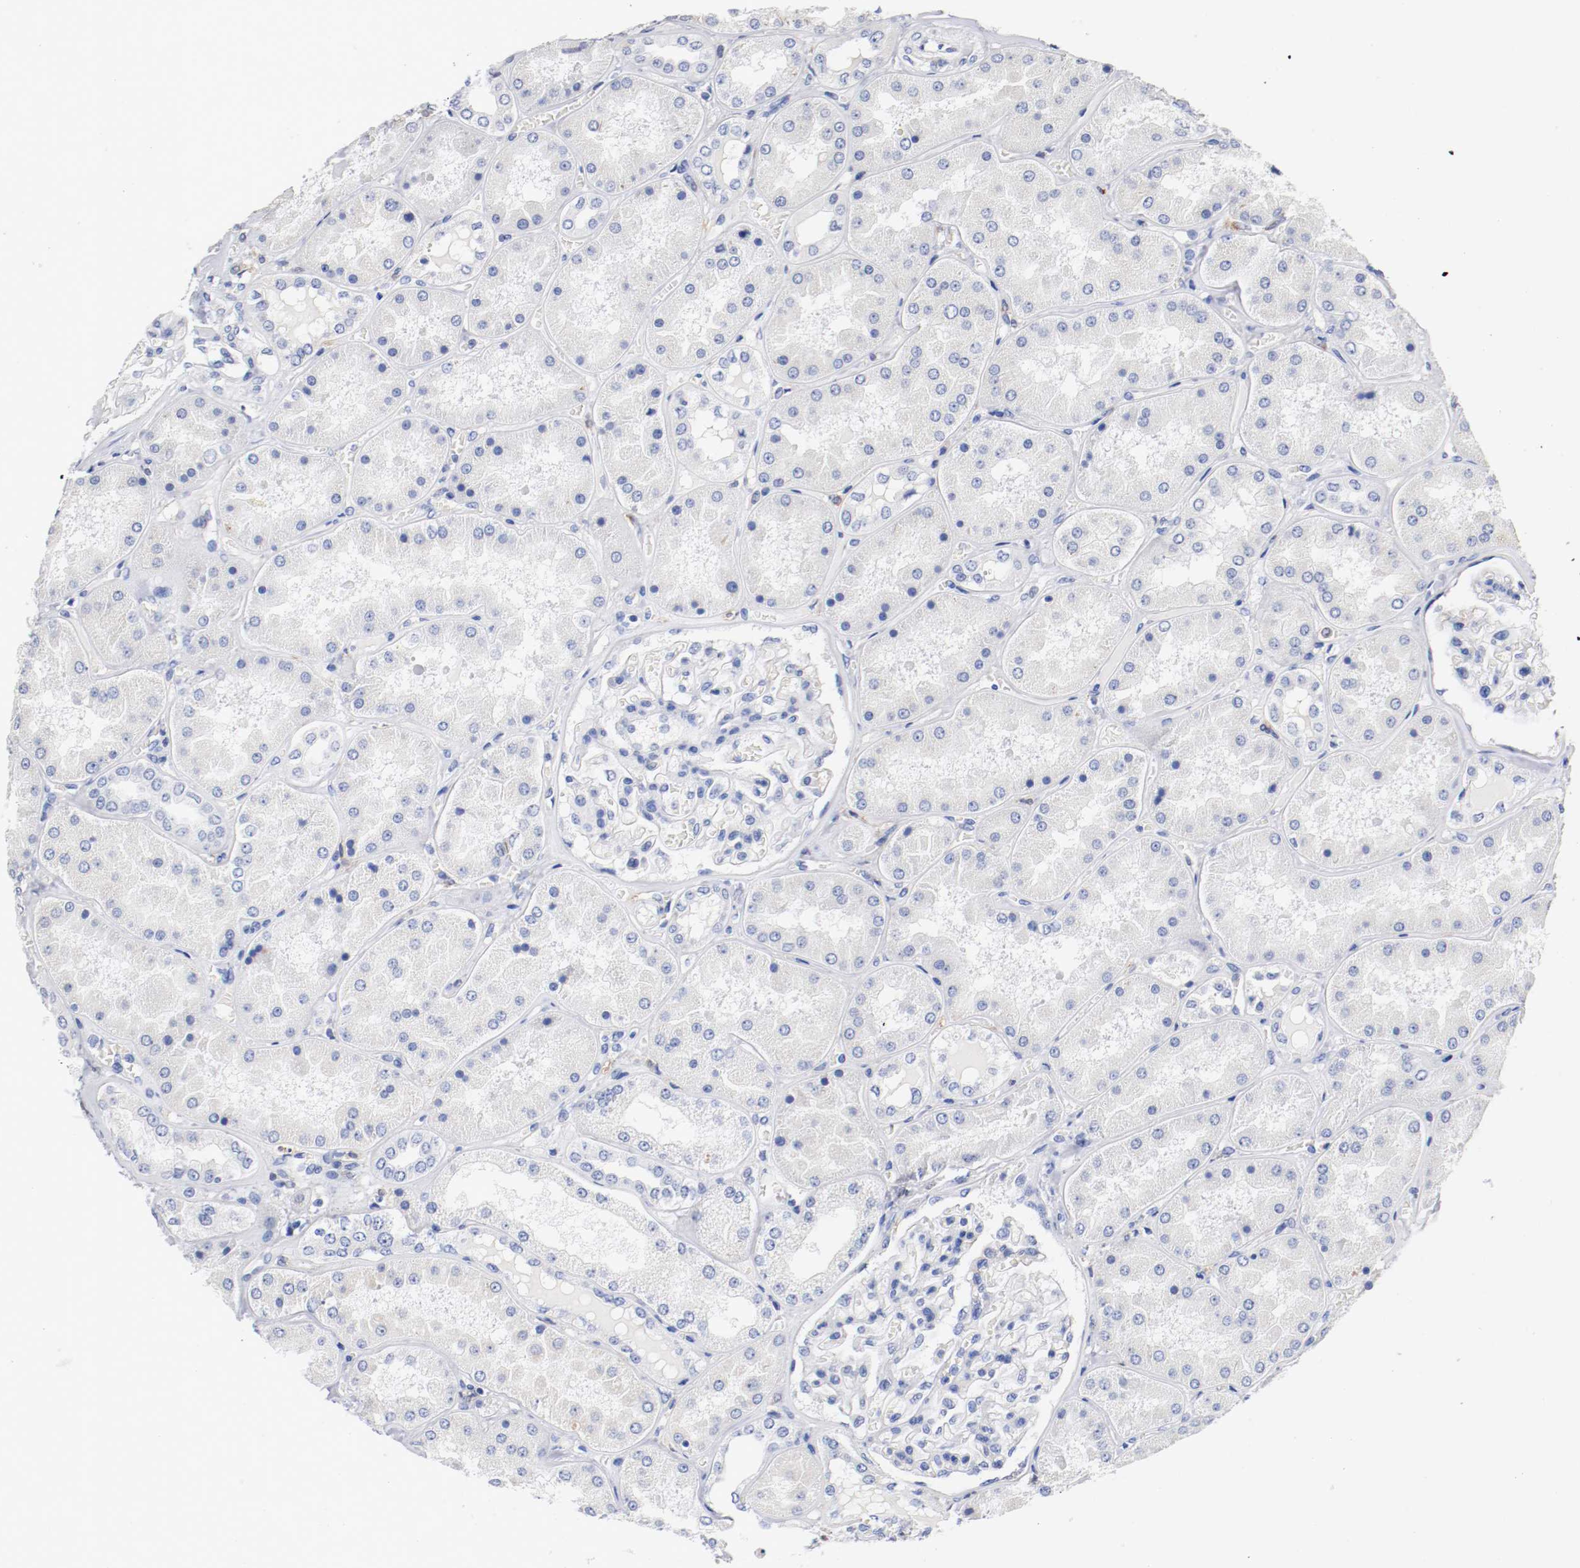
{"staining": {"intensity": "negative", "quantity": "none", "location": "none"}, "tissue": "kidney", "cell_type": "Cells in glomeruli", "image_type": "normal", "snomed": [{"axis": "morphology", "description": "Normal tissue, NOS"}, {"axis": "topography", "description": "Kidney"}], "caption": "IHC photomicrograph of normal kidney: kidney stained with DAB (3,3'-diaminobenzidine) reveals no significant protein staining in cells in glomeruli. (Brightfield microscopy of DAB IHC at high magnification).", "gene": "FGFBP1", "patient": {"sex": "female", "age": 56}}